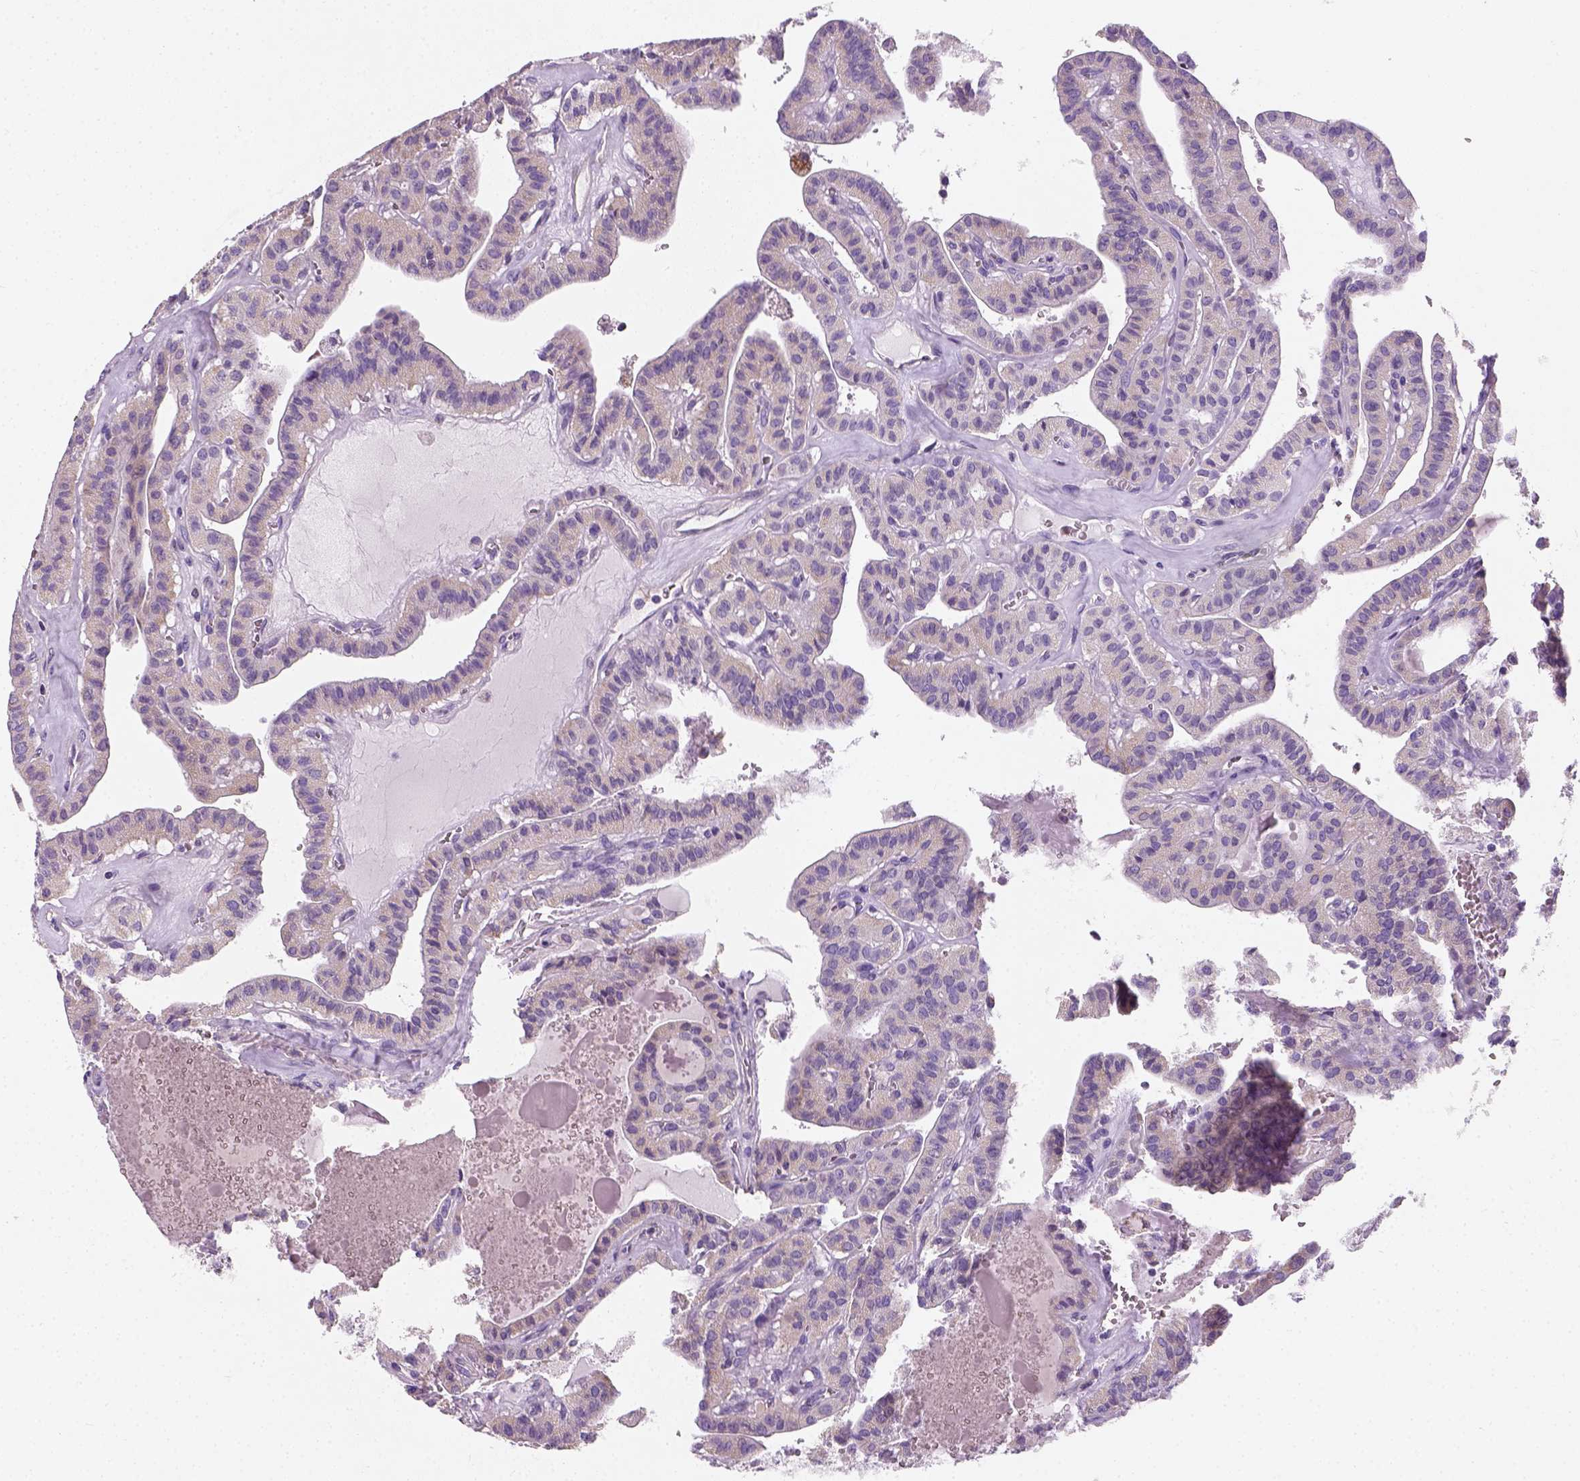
{"staining": {"intensity": "negative", "quantity": "none", "location": "none"}, "tissue": "thyroid cancer", "cell_type": "Tumor cells", "image_type": "cancer", "snomed": [{"axis": "morphology", "description": "Papillary adenocarcinoma, NOS"}, {"axis": "topography", "description": "Thyroid gland"}], "caption": "DAB (3,3'-diaminobenzidine) immunohistochemical staining of thyroid cancer (papillary adenocarcinoma) reveals no significant positivity in tumor cells.", "gene": "CHODL", "patient": {"sex": "male", "age": 52}}